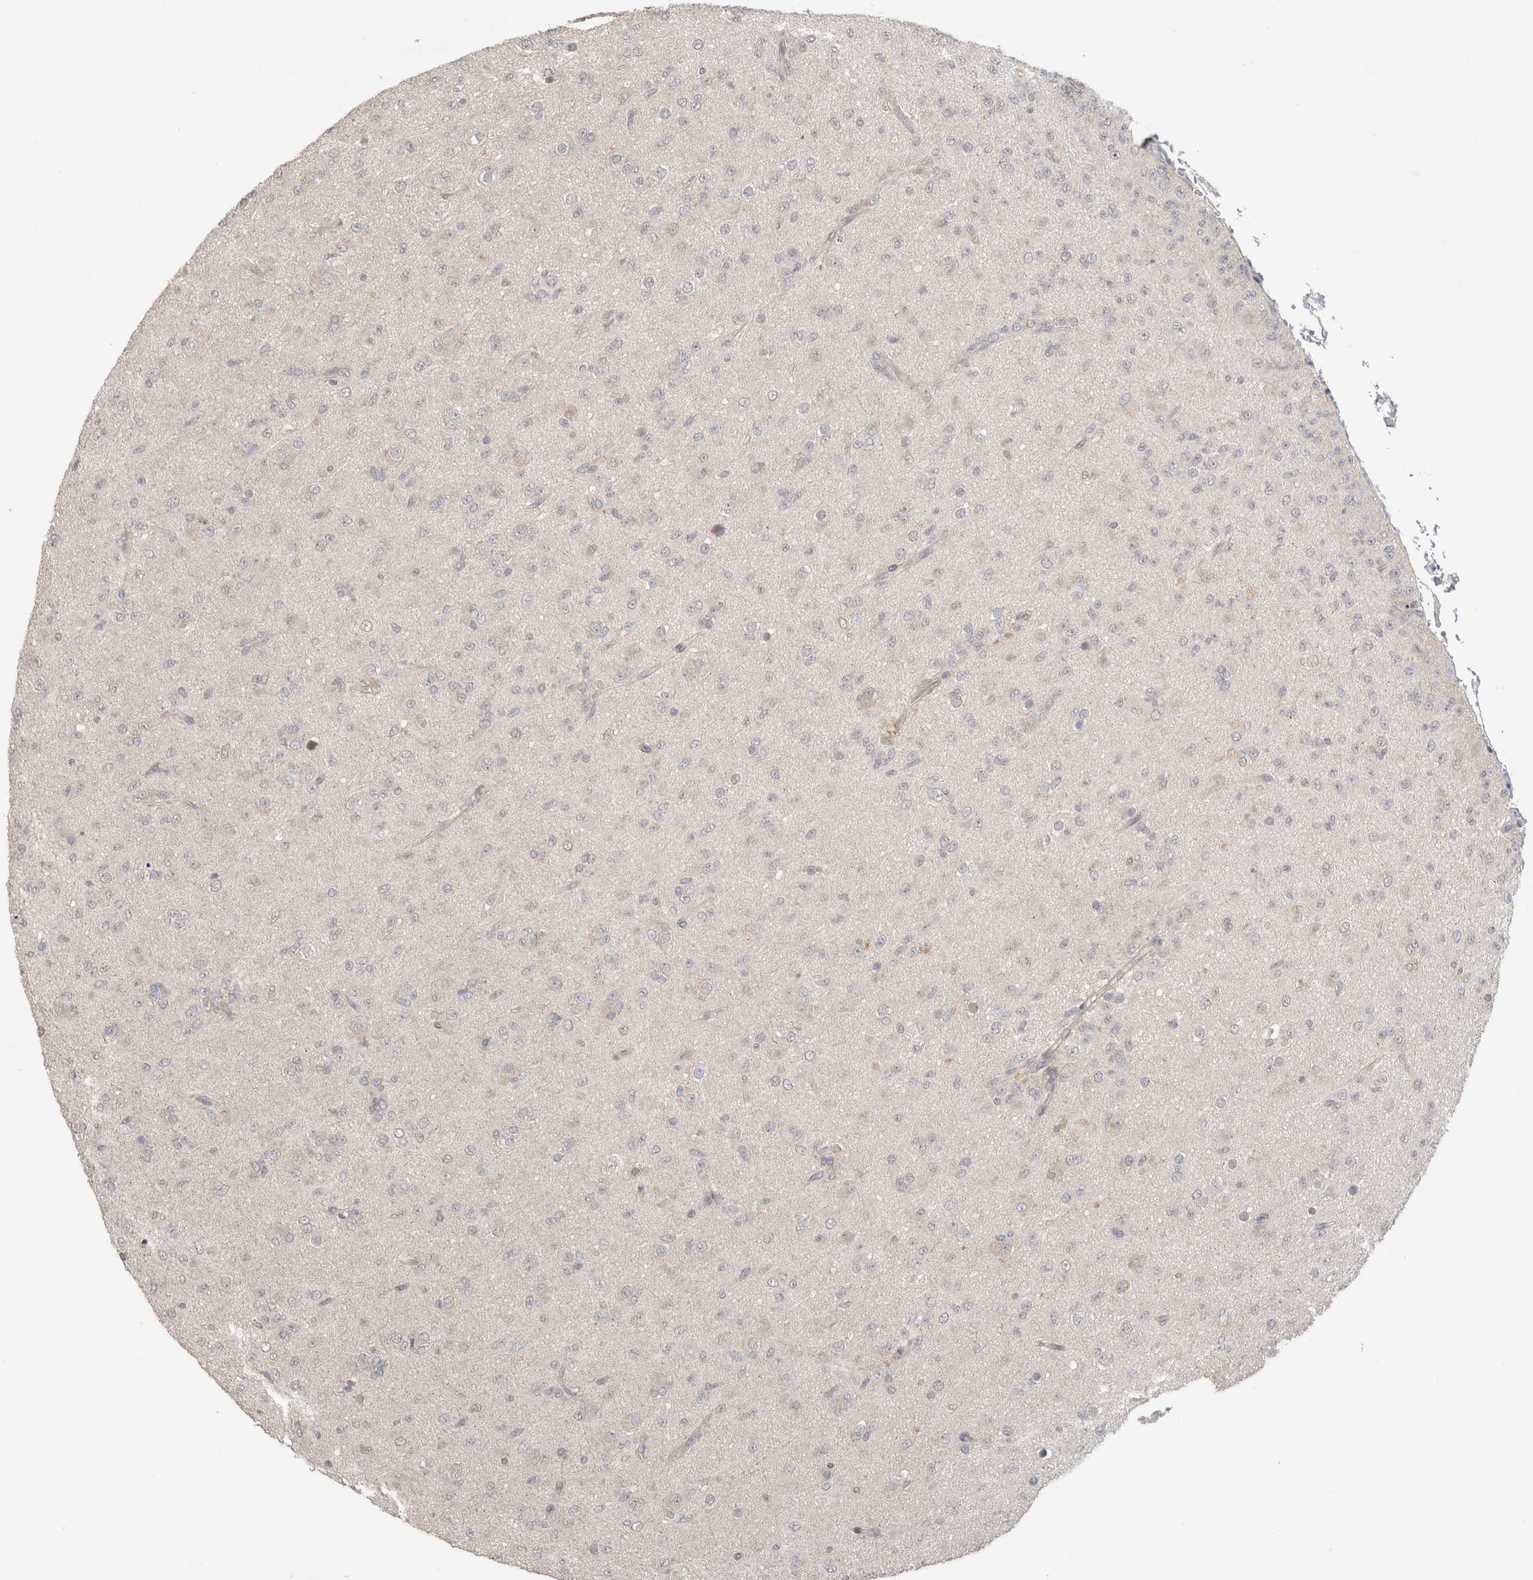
{"staining": {"intensity": "negative", "quantity": "none", "location": "none"}, "tissue": "glioma", "cell_type": "Tumor cells", "image_type": "cancer", "snomed": [{"axis": "morphology", "description": "Glioma, malignant, Low grade"}, {"axis": "topography", "description": "Brain"}], "caption": "An image of human glioma is negative for staining in tumor cells.", "gene": "HSPG2", "patient": {"sex": "male", "age": 65}}